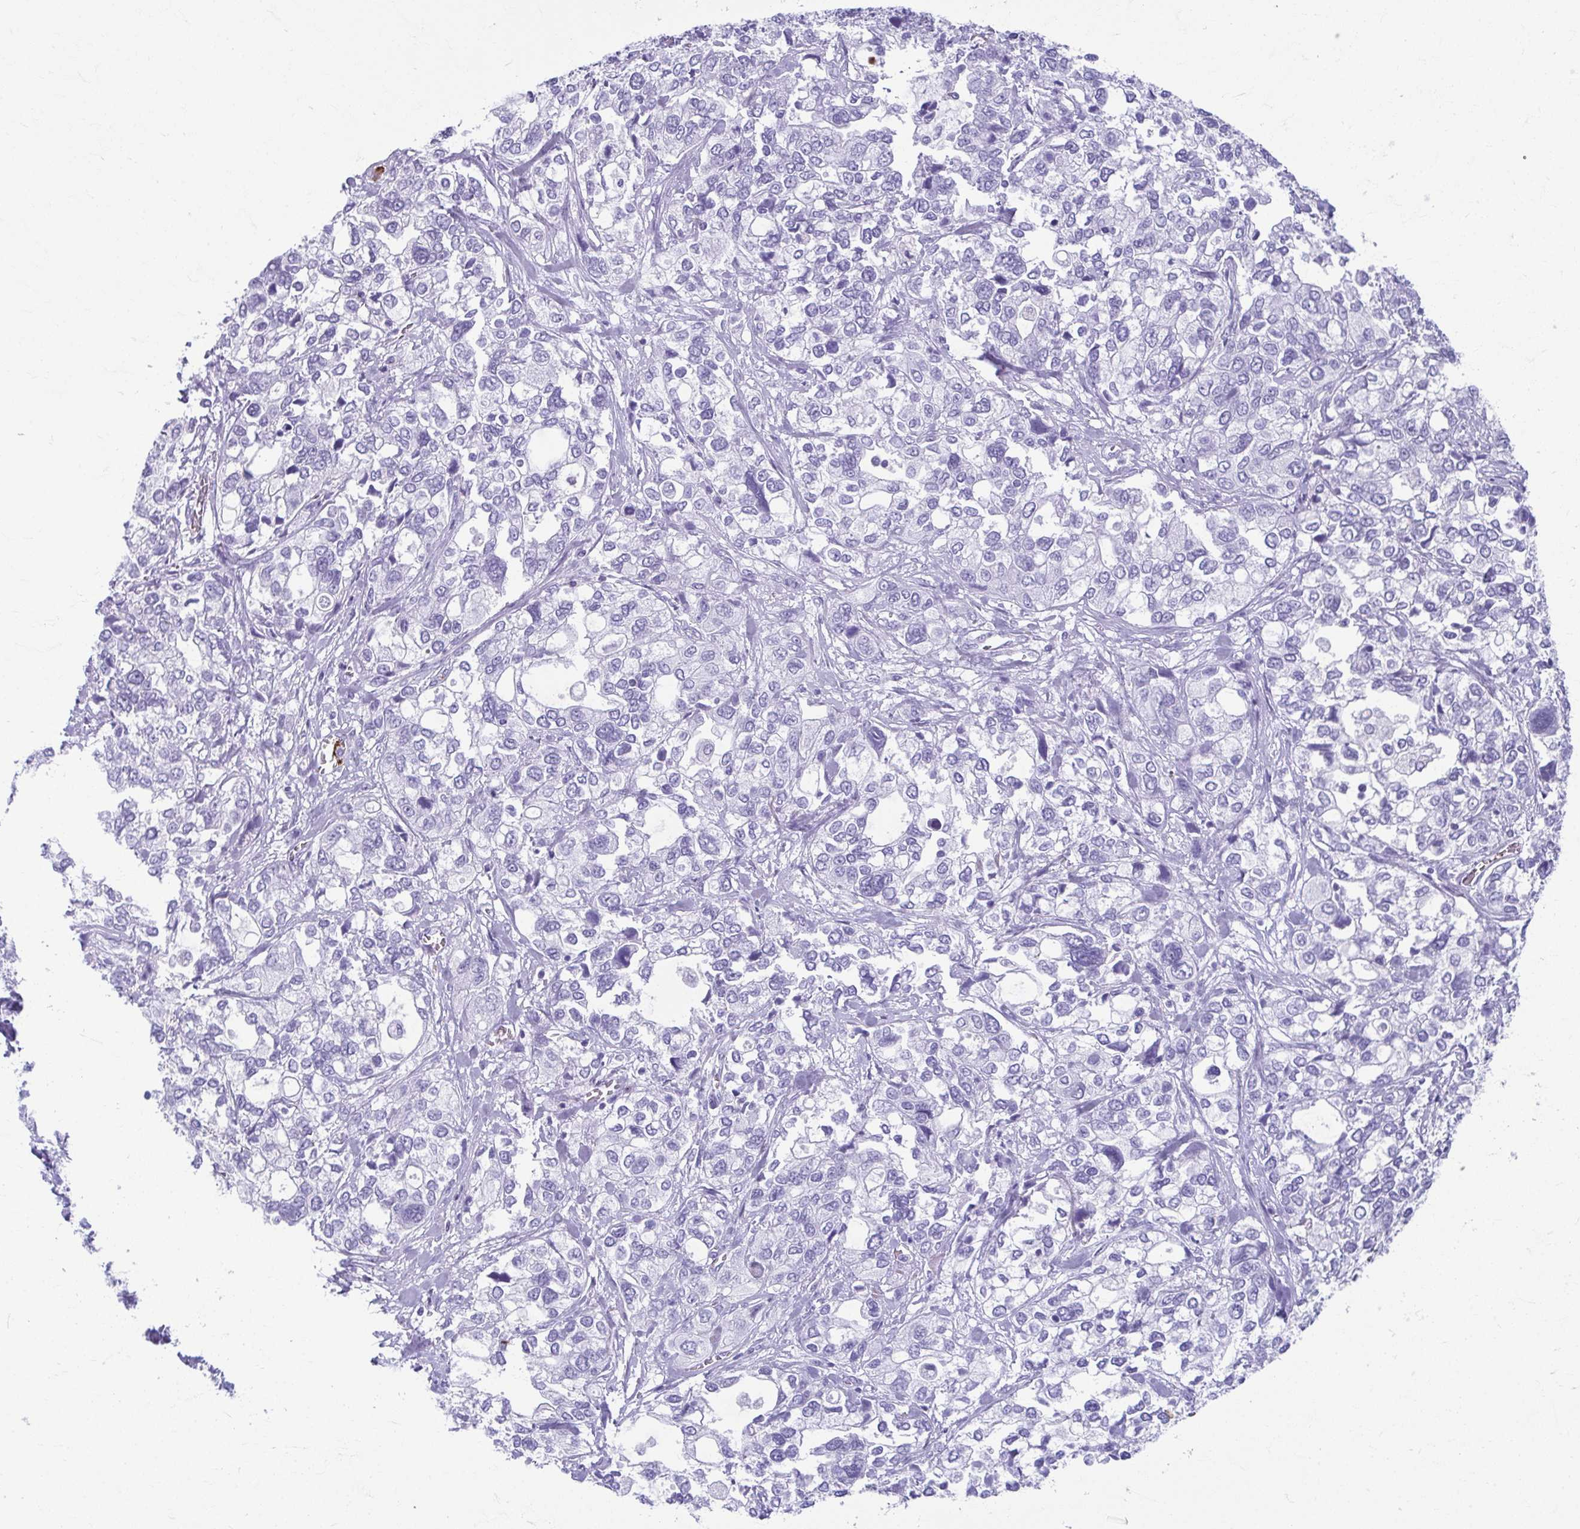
{"staining": {"intensity": "negative", "quantity": "none", "location": "none"}, "tissue": "stomach cancer", "cell_type": "Tumor cells", "image_type": "cancer", "snomed": [{"axis": "morphology", "description": "Adenocarcinoma, NOS"}, {"axis": "topography", "description": "Stomach, upper"}], "caption": "Immunohistochemistry image of neoplastic tissue: human stomach cancer (adenocarcinoma) stained with DAB shows no significant protein staining in tumor cells.", "gene": "TCEAL3", "patient": {"sex": "female", "age": 81}}